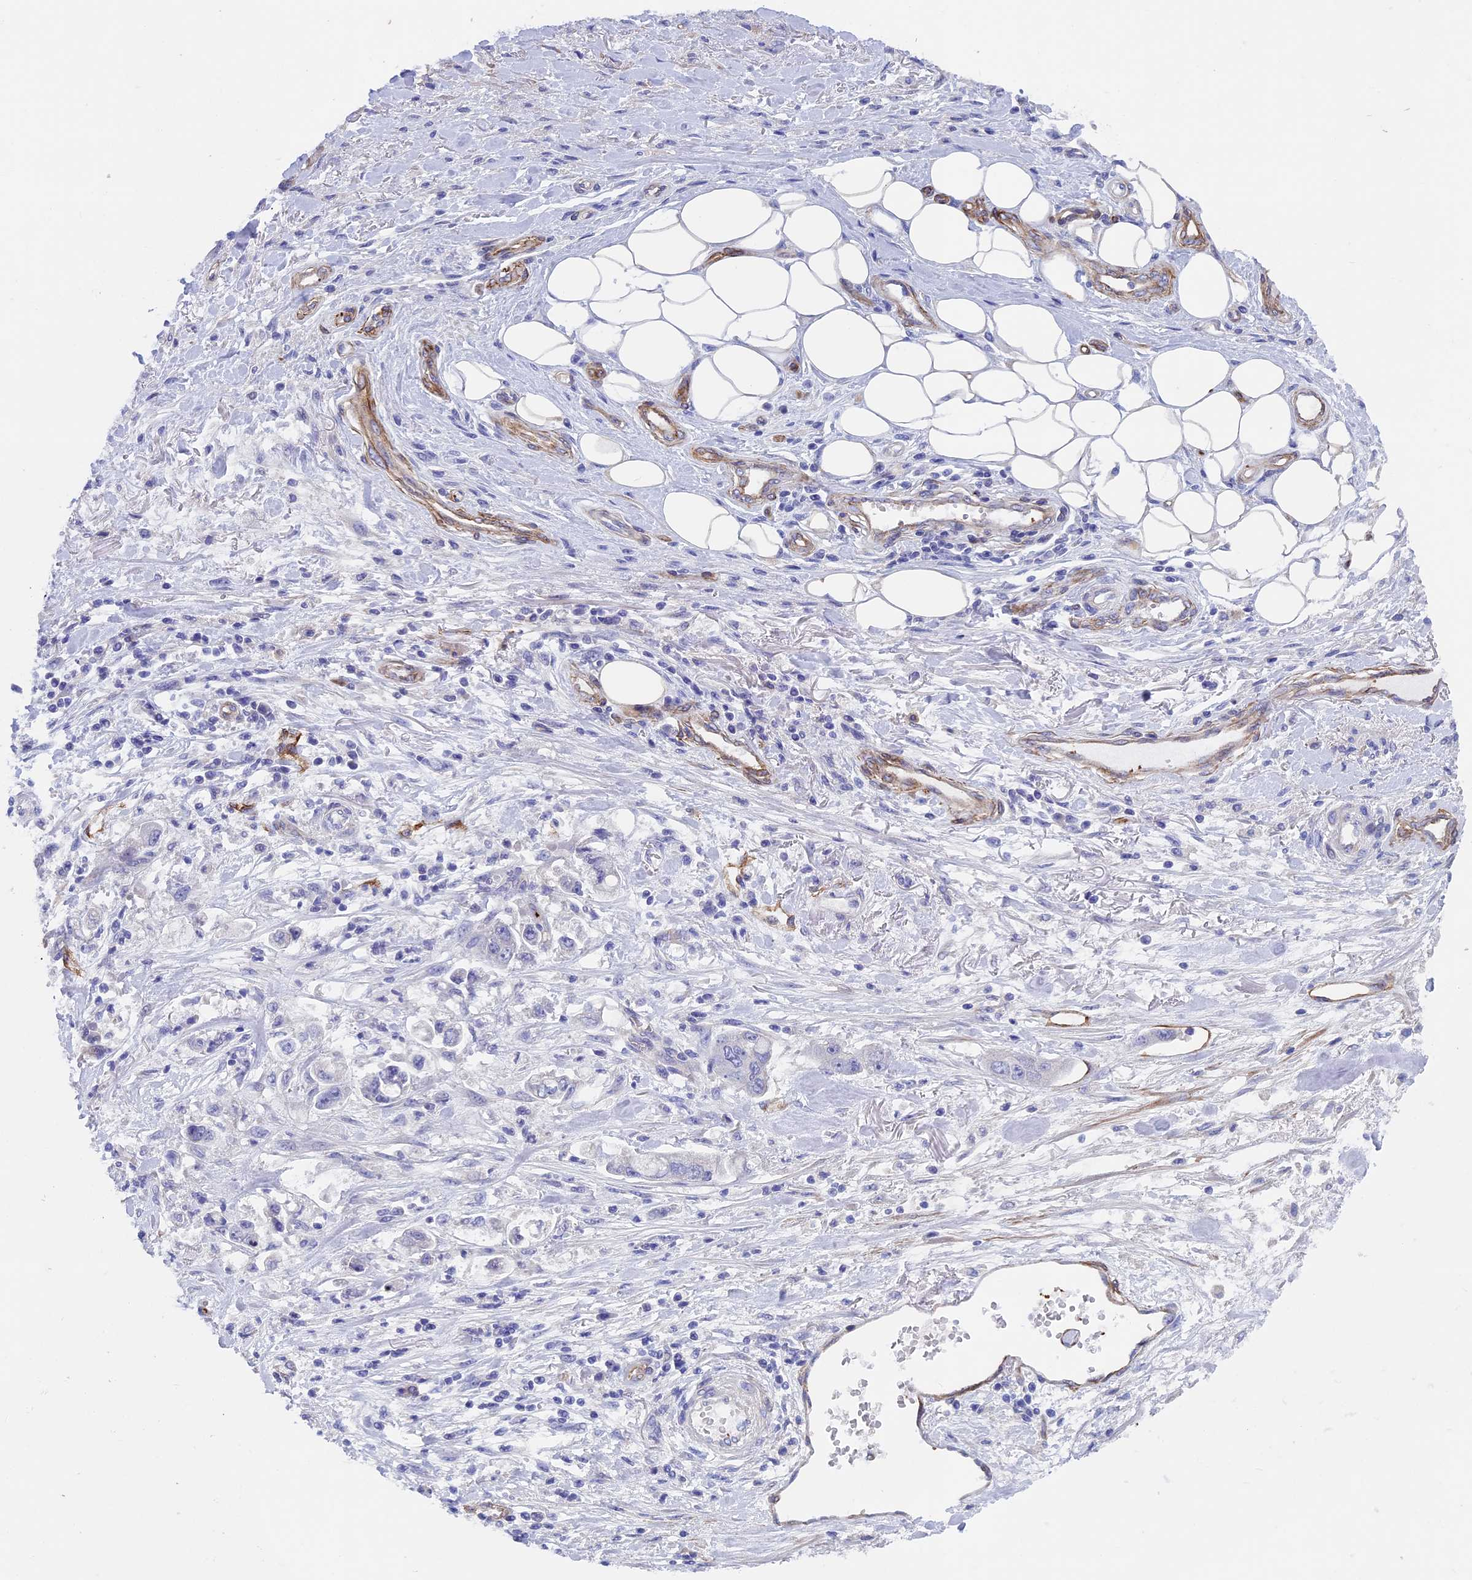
{"staining": {"intensity": "negative", "quantity": "none", "location": "none"}, "tissue": "stomach cancer", "cell_type": "Tumor cells", "image_type": "cancer", "snomed": [{"axis": "morphology", "description": "Adenocarcinoma, NOS"}, {"axis": "topography", "description": "Stomach"}], "caption": "Stomach adenocarcinoma stained for a protein using immunohistochemistry shows no positivity tumor cells.", "gene": "INSYN1", "patient": {"sex": "male", "age": 62}}